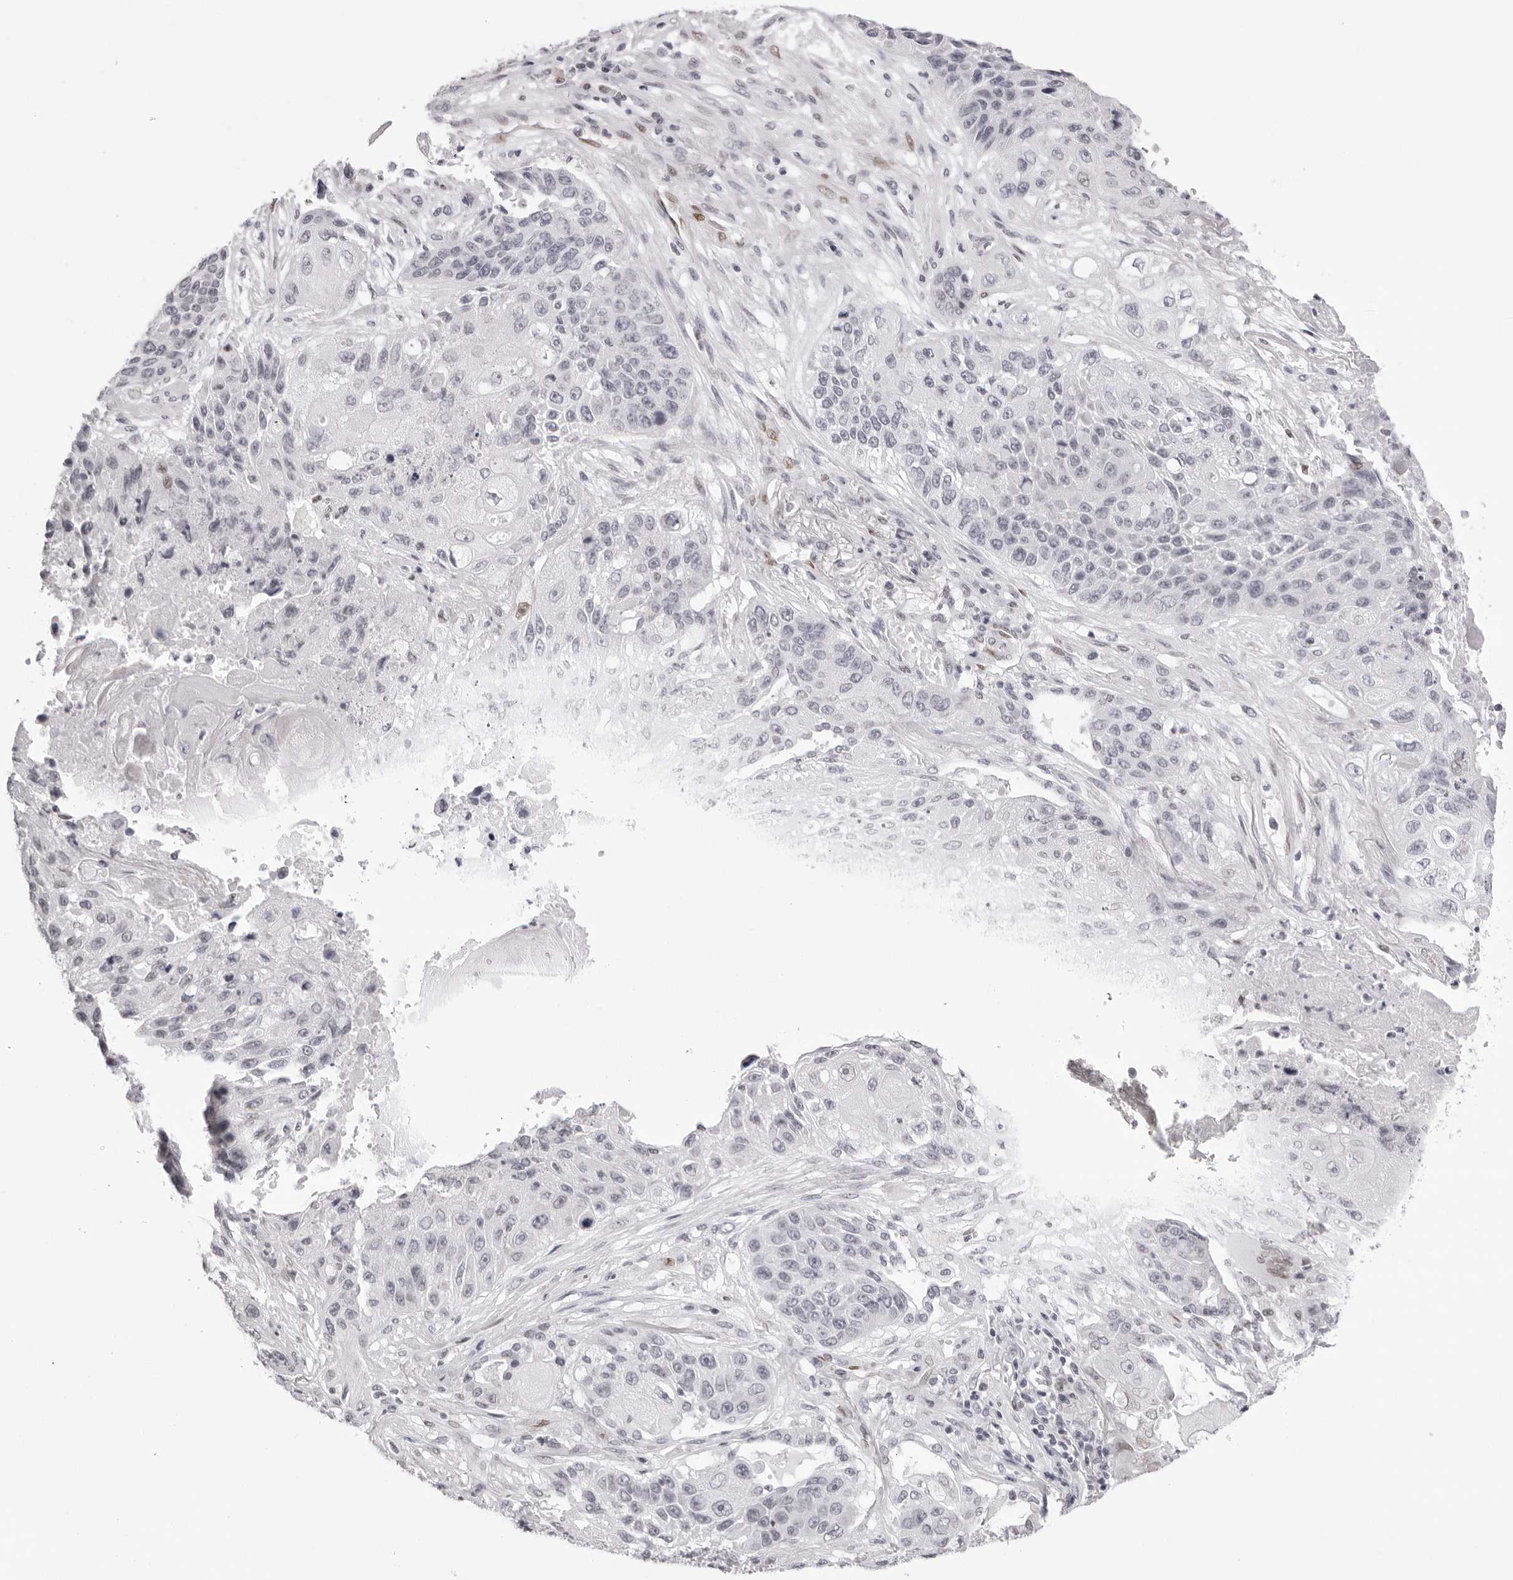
{"staining": {"intensity": "negative", "quantity": "none", "location": "none"}, "tissue": "lung cancer", "cell_type": "Tumor cells", "image_type": "cancer", "snomed": [{"axis": "morphology", "description": "Squamous cell carcinoma, NOS"}, {"axis": "topography", "description": "Lung"}], "caption": "The image demonstrates no significant staining in tumor cells of lung cancer (squamous cell carcinoma). (DAB (3,3'-diaminobenzidine) immunohistochemistry (IHC) visualized using brightfield microscopy, high magnification).", "gene": "MAFK", "patient": {"sex": "male", "age": 61}}